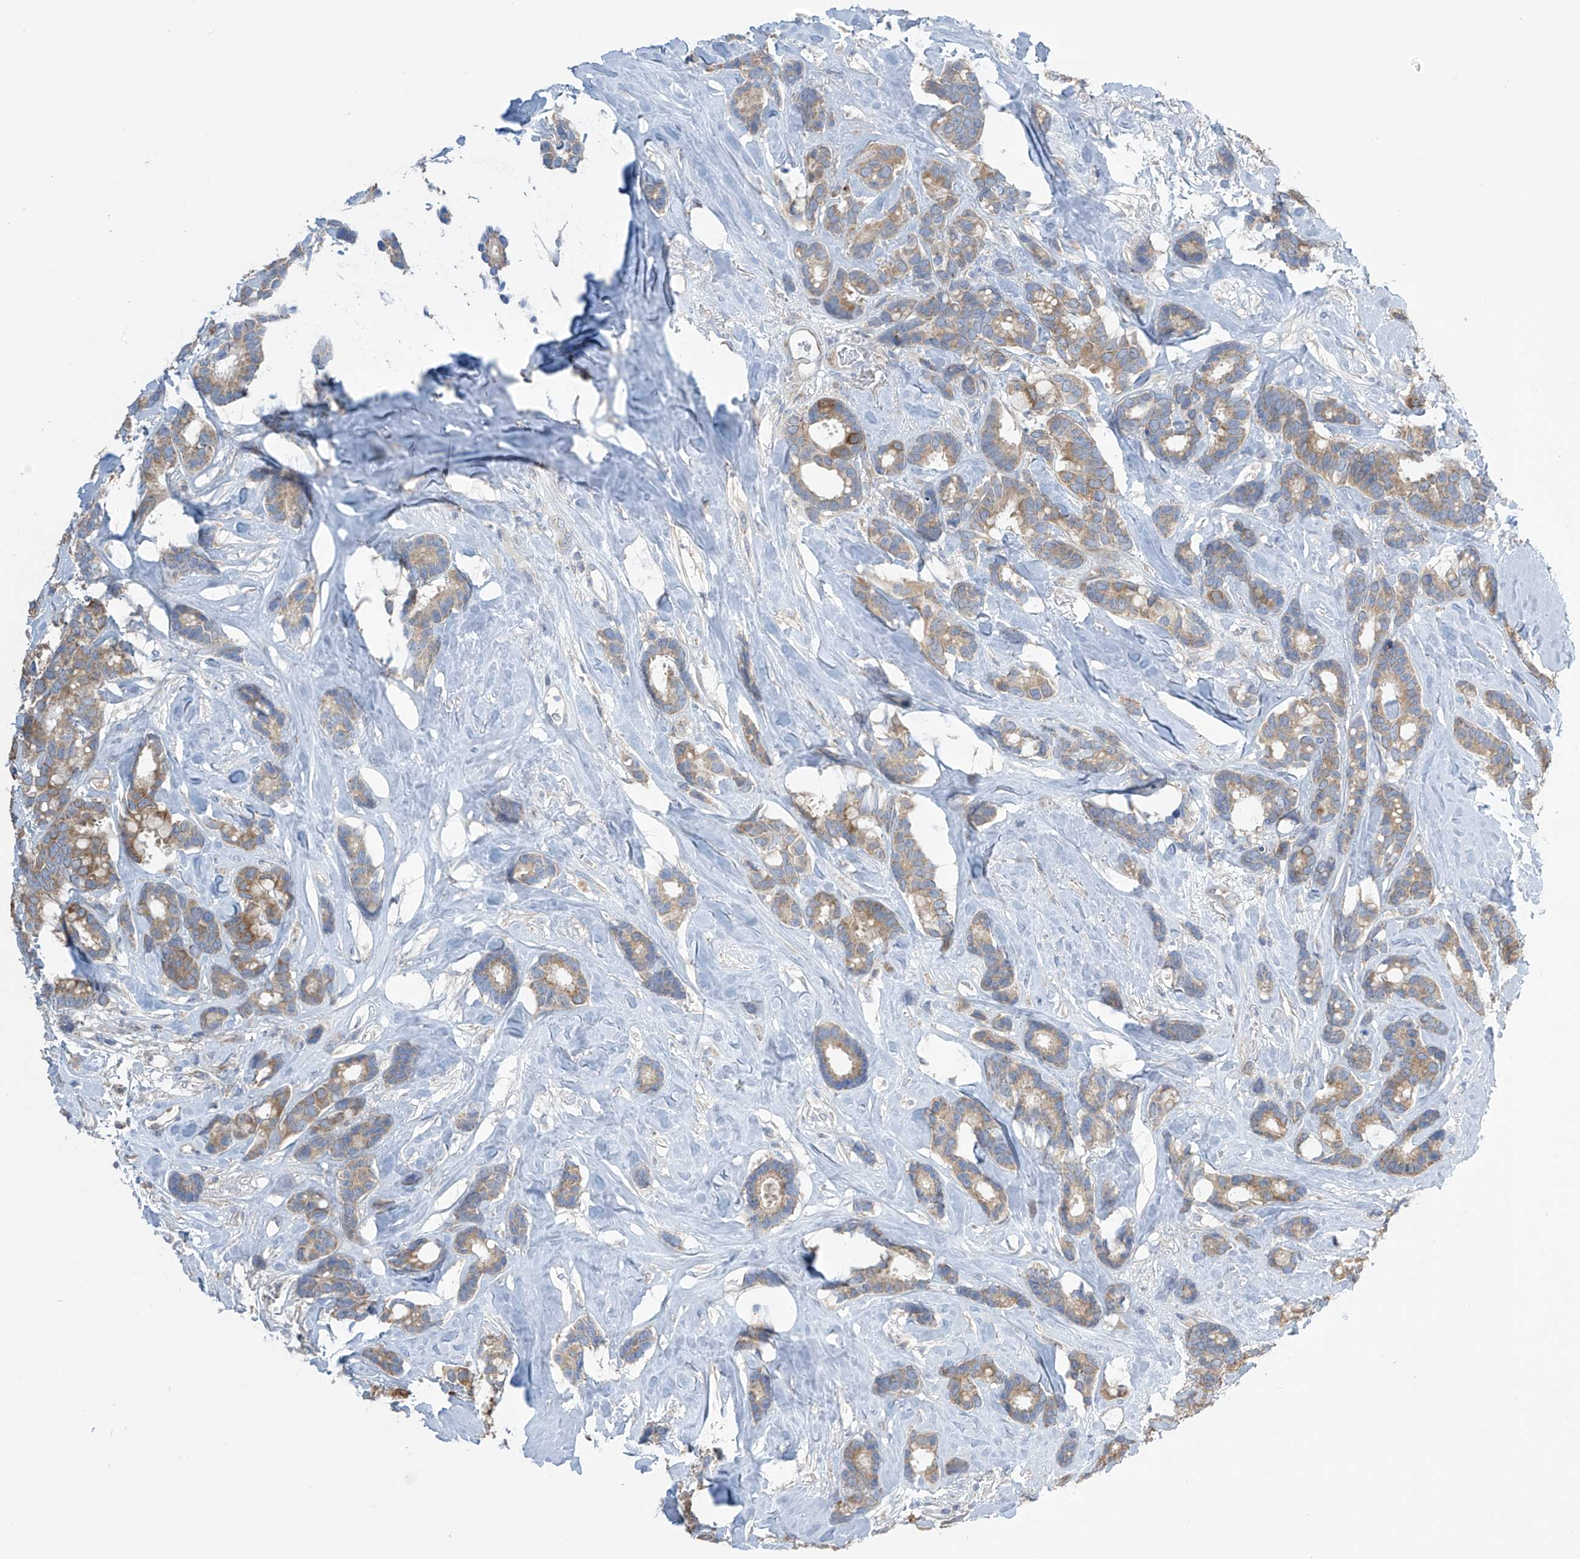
{"staining": {"intensity": "moderate", "quantity": ">75%", "location": "cytoplasmic/membranous"}, "tissue": "breast cancer", "cell_type": "Tumor cells", "image_type": "cancer", "snomed": [{"axis": "morphology", "description": "Duct carcinoma"}, {"axis": "topography", "description": "Breast"}], "caption": "High-magnification brightfield microscopy of breast invasive ductal carcinoma stained with DAB (brown) and counterstained with hematoxylin (blue). tumor cells exhibit moderate cytoplasmic/membranous staining is appreciated in about>75% of cells.", "gene": "PNPT1", "patient": {"sex": "female", "age": 87}}